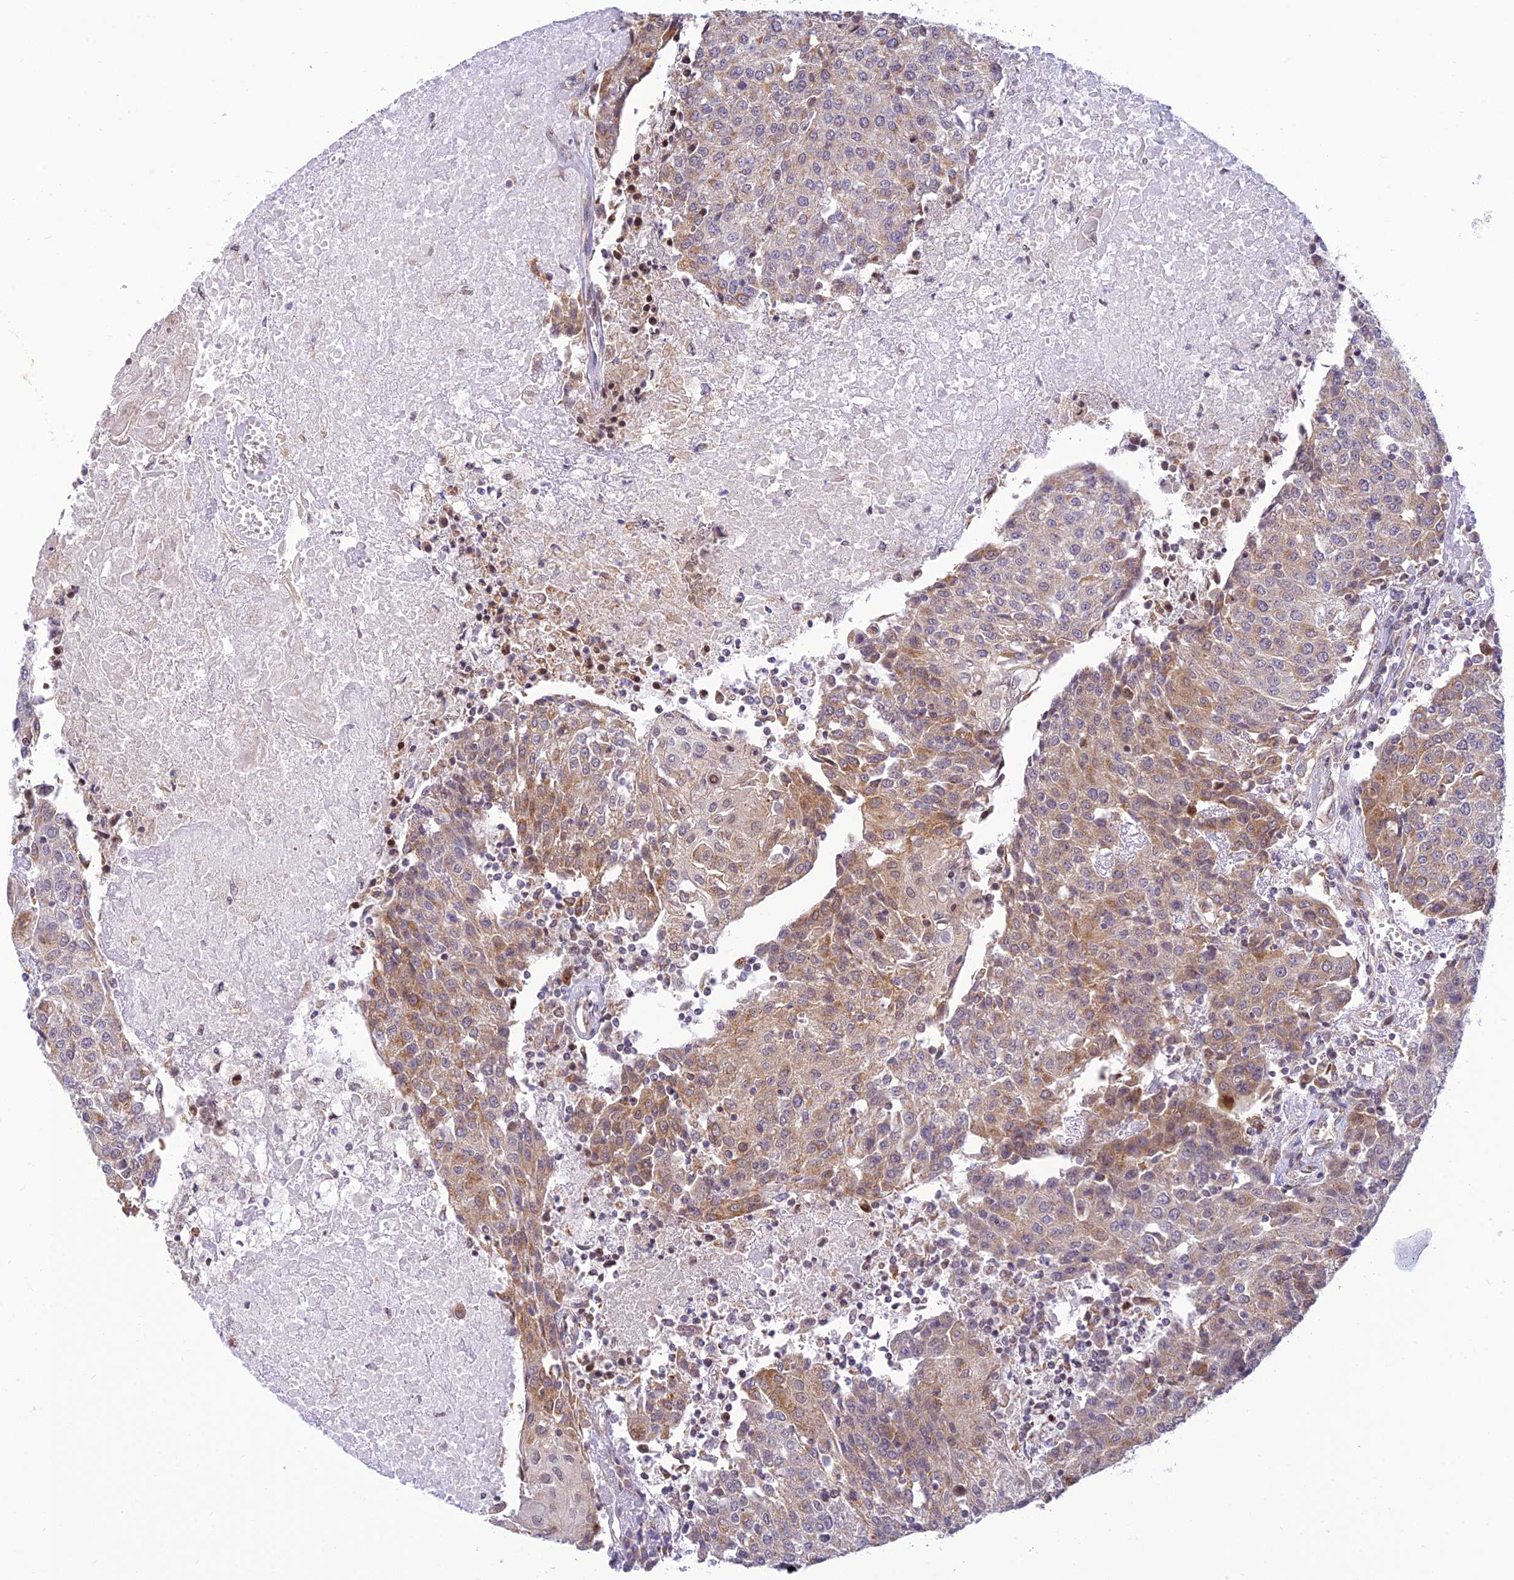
{"staining": {"intensity": "moderate", "quantity": "25%-75%", "location": "cytoplasmic/membranous"}, "tissue": "urothelial cancer", "cell_type": "Tumor cells", "image_type": "cancer", "snomed": [{"axis": "morphology", "description": "Urothelial carcinoma, High grade"}, {"axis": "topography", "description": "Urinary bladder"}], "caption": "The photomicrograph exhibits immunohistochemical staining of high-grade urothelial carcinoma. There is moderate cytoplasmic/membranous expression is appreciated in approximately 25%-75% of tumor cells. Nuclei are stained in blue.", "gene": "HOOK2", "patient": {"sex": "female", "age": 85}}